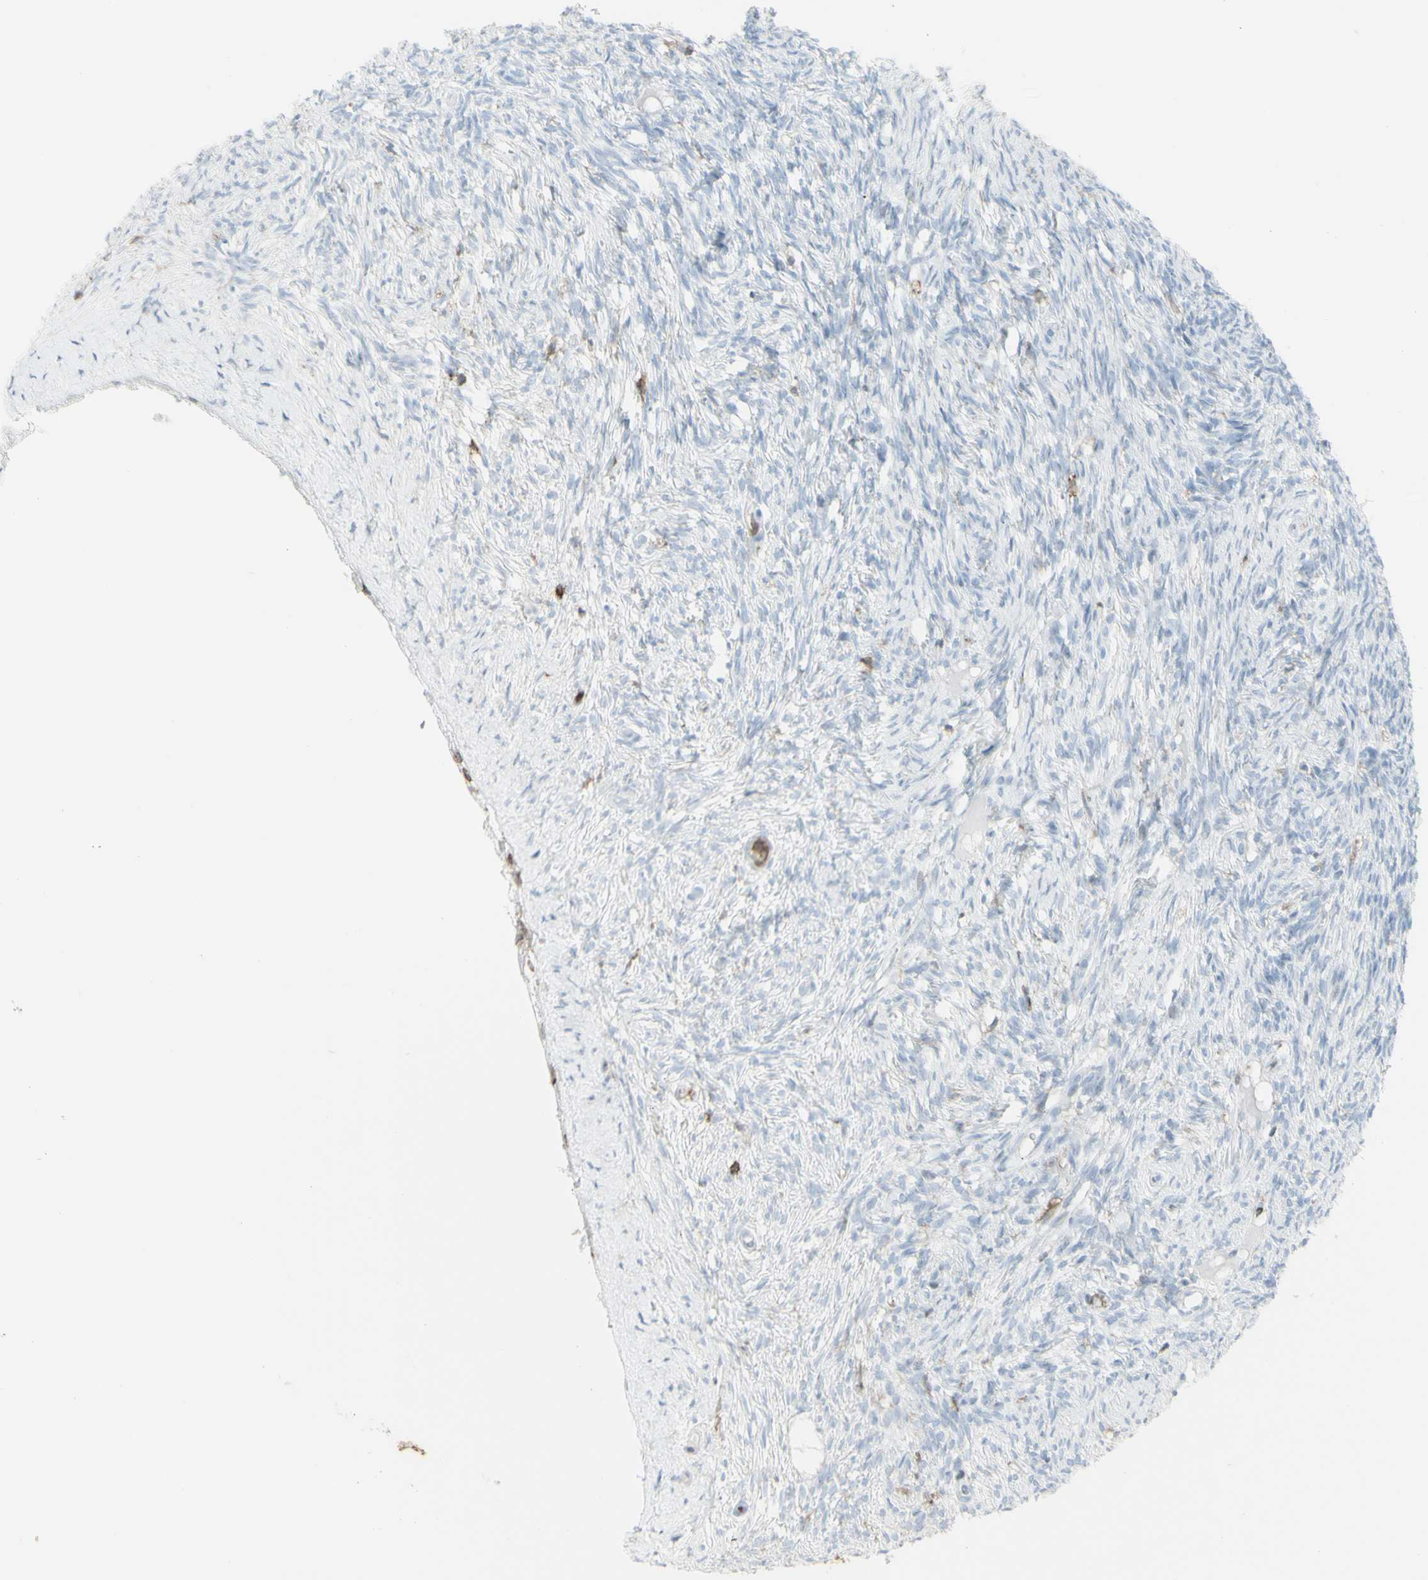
{"staining": {"intensity": "negative", "quantity": "none", "location": "none"}, "tissue": "ovary", "cell_type": "Ovarian stroma cells", "image_type": "normal", "snomed": [{"axis": "morphology", "description": "Normal tissue, NOS"}, {"axis": "topography", "description": "Ovary"}], "caption": "A histopathology image of human ovary is negative for staining in ovarian stroma cells. Nuclei are stained in blue.", "gene": "NRG1", "patient": {"sex": "female", "age": 33}}